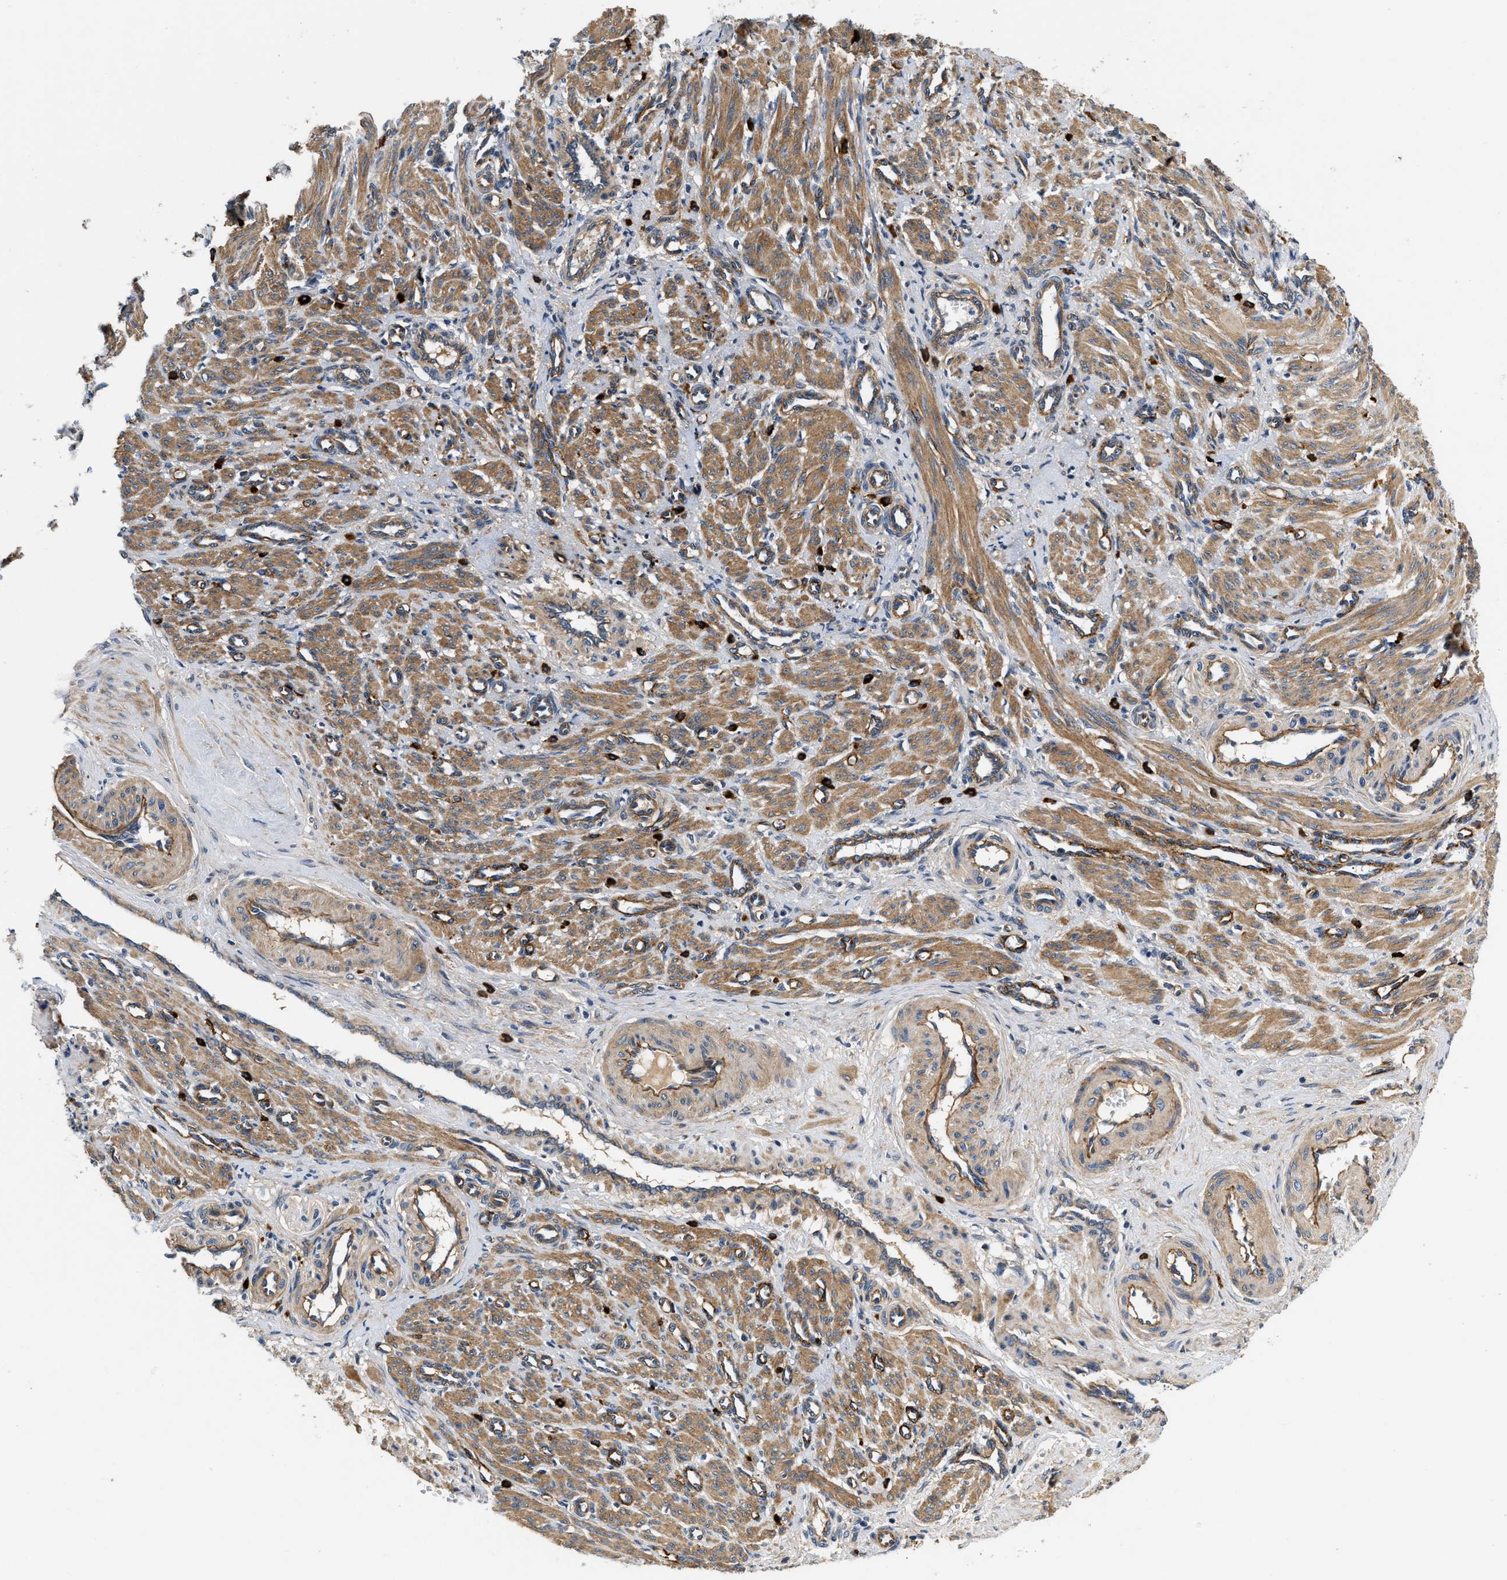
{"staining": {"intensity": "moderate", "quantity": ">75%", "location": "cytoplasmic/membranous"}, "tissue": "smooth muscle", "cell_type": "Smooth muscle cells", "image_type": "normal", "snomed": [{"axis": "morphology", "description": "Normal tissue, NOS"}, {"axis": "topography", "description": "Endometrium"}], "caption": "An image of smooth muscle stained for a protein reveals moderate cytoplasmic/membranous brown staining in smooth muscle cells.", "gene": "NME6", "patient": {"sex": "female", "age": 33}}